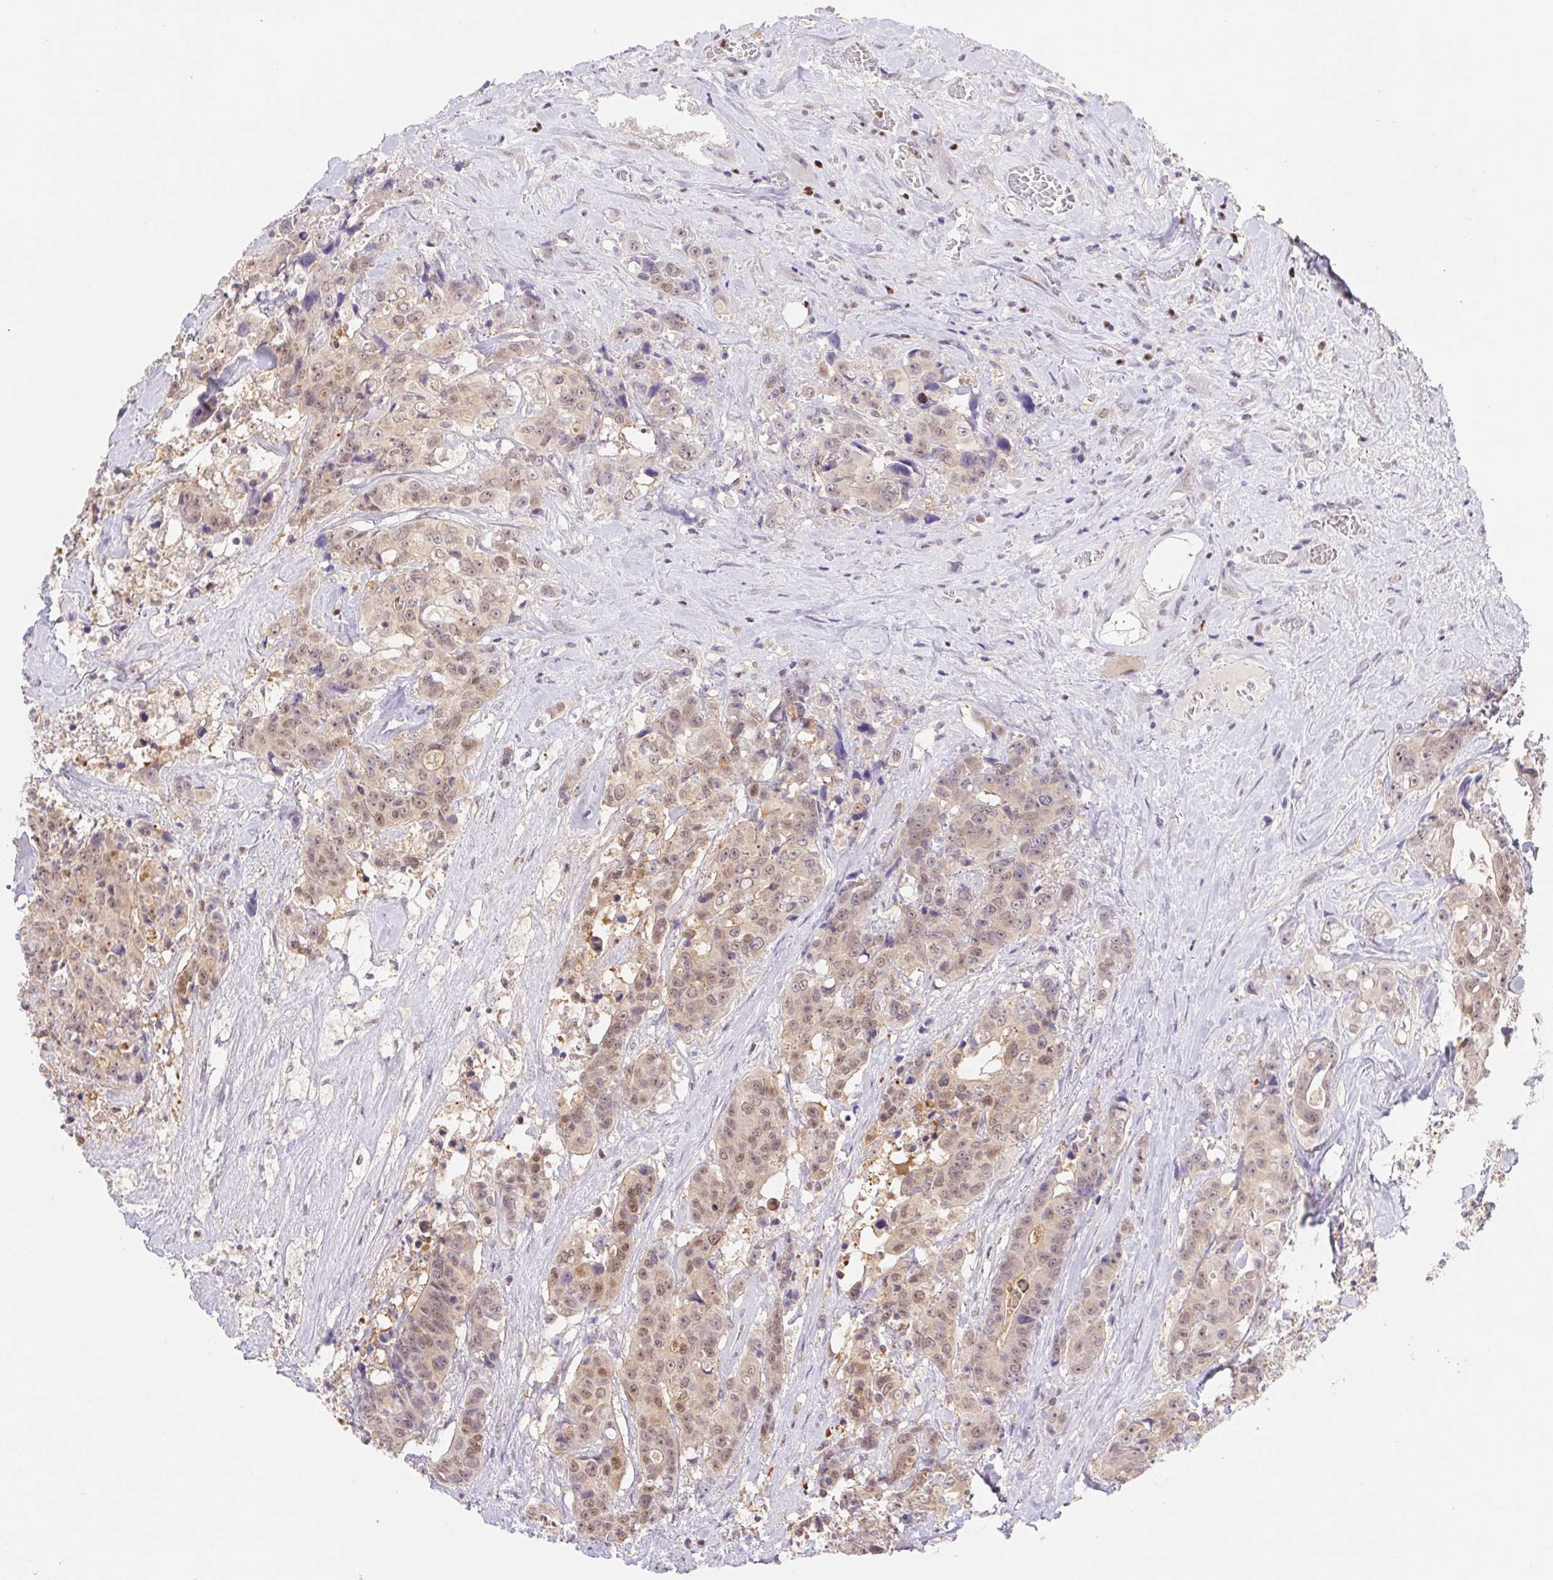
{"staining": {"intensity": "weak", "quantity": "<25%", "location": "nuclear"}, "tissue": "colorectal cancer", "cell_type": "Tumor cells", "image_type": "cancer", "snomed": [{"axis": "morphology", "description": "Adenocarcinoma, NOS"}, {"axis": "topography", "description": "Rectum"}], "caption": "This micrograph is of colorectal cancer stained with immunohistochemistry to label a protein in brown with the nuclei are counter-stained blue. There is no expression in tumor cells. (DAB immunohistochemistry (IHC), high magnification).", "gene": "L3MBTL4", "patient": {"sex": "female", "age": 62}}